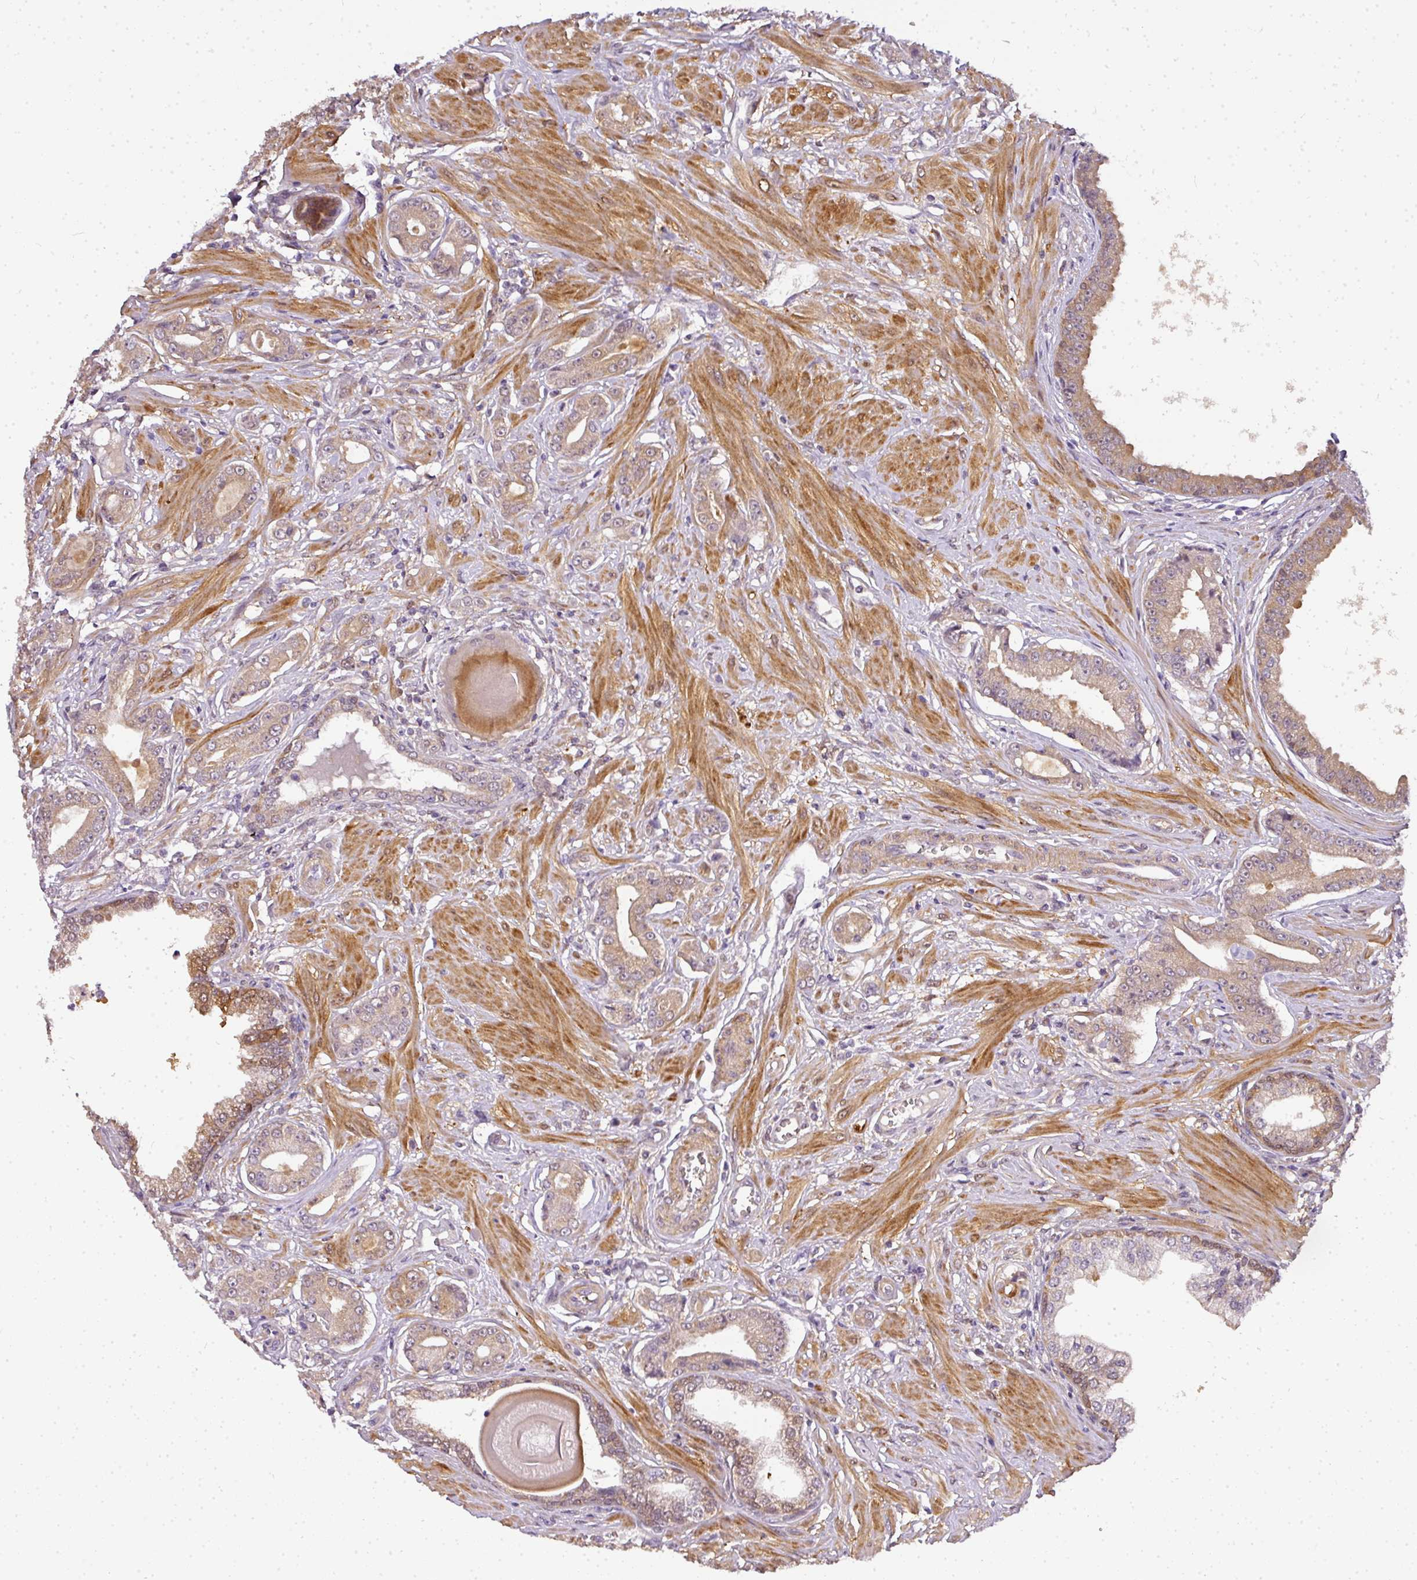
{"staining": {"intensity": "moderate", "quantity": ">75%", "location": "cytoplasmic/membranous"}, "tissue": "prostate cancer", "cell_type": "Tumor cells", "image_type": "cancer", "snomed": [{"axis": "morphology", "description": "Adenocarcinoma, Low grade"}, {"axis": "topography", "description": "Prostate"}], "caption": "A high-resolution histopathology image shows immunohistochemistry staining of prostate cancer, which exhibits moderate cytoplasmic/membranous positivity in approximately >75% of tumor cells.", "gene": "ADH5", "patient": {"sex": "male", "age": 64}}